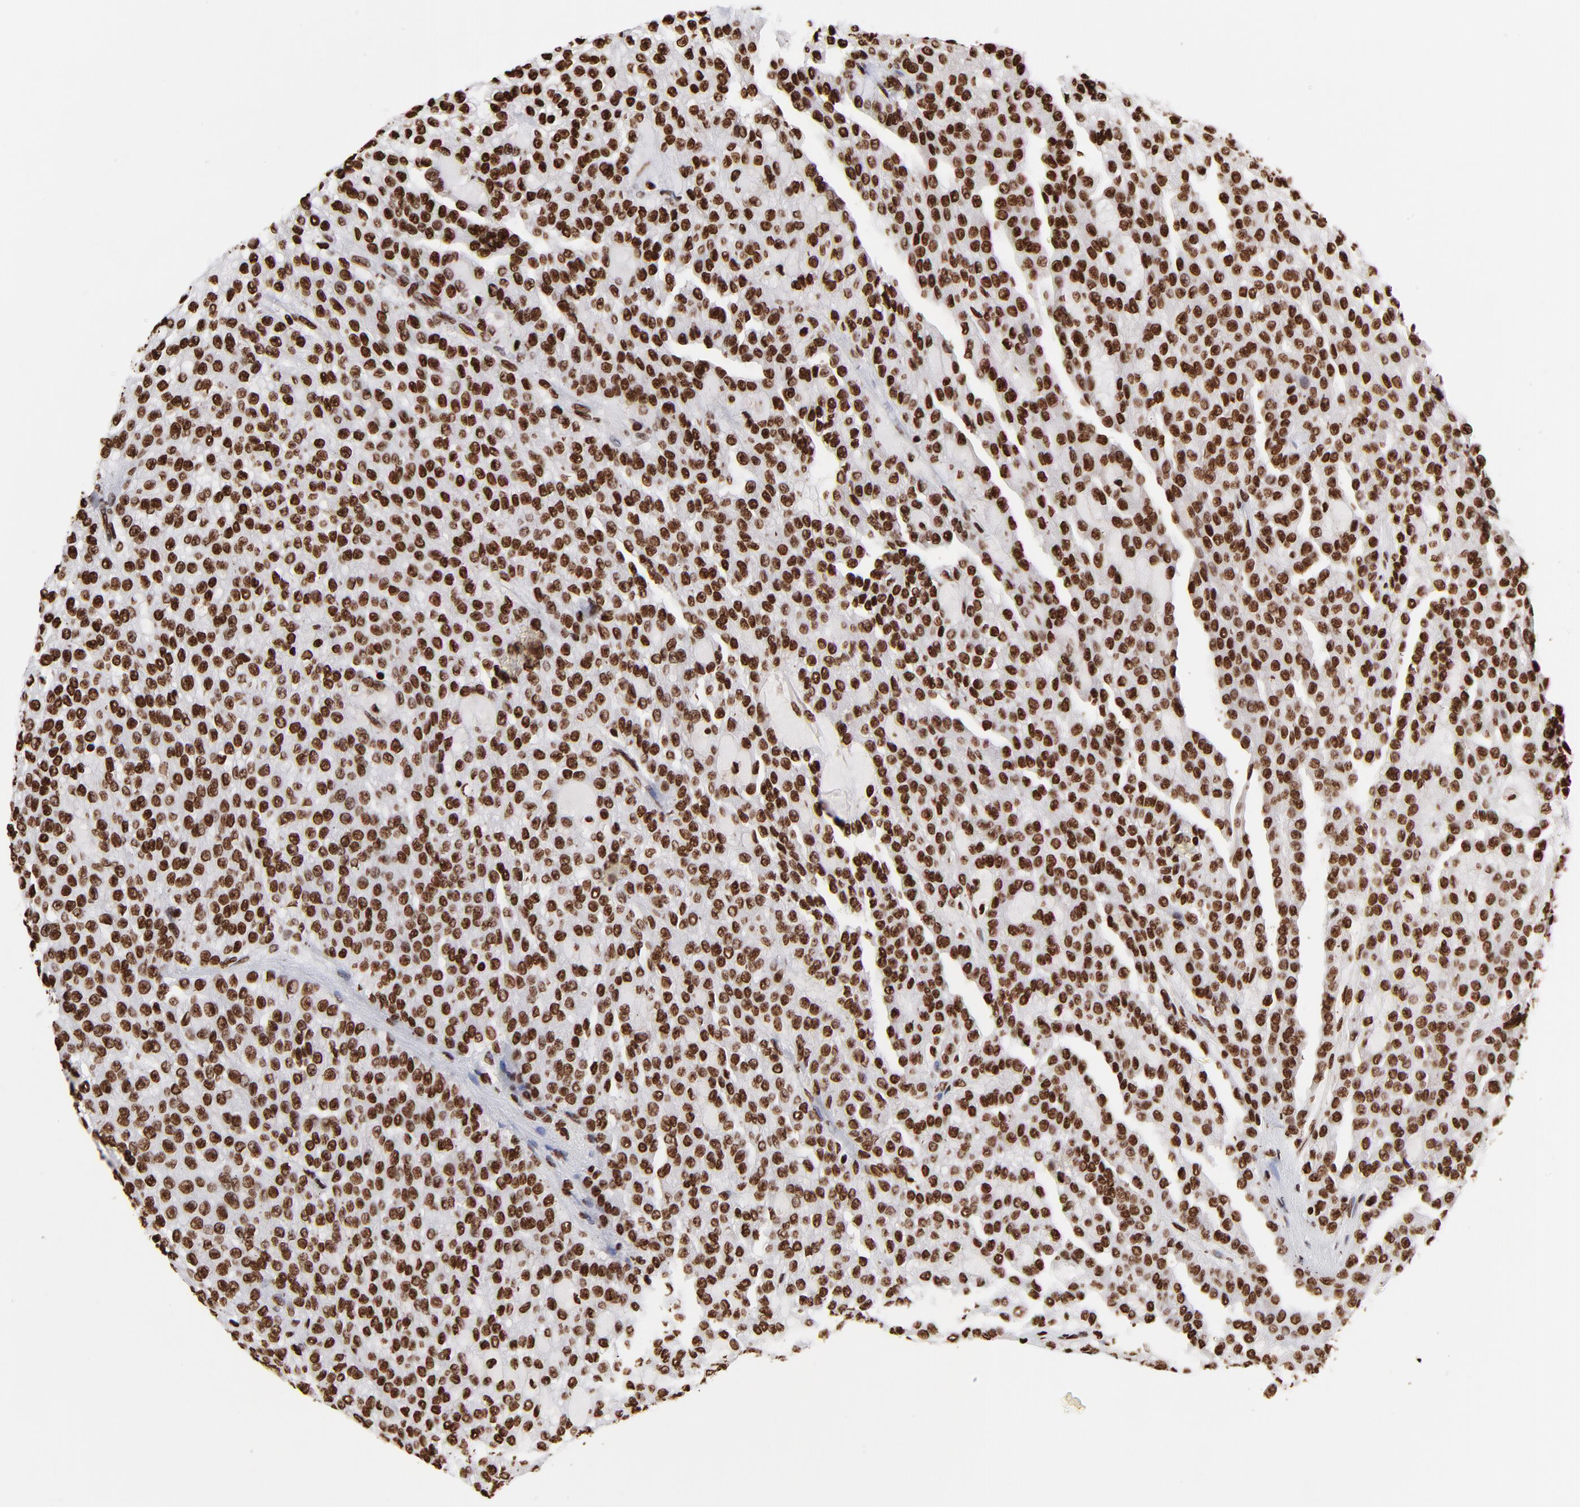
{"staining": {"intensity": "strong", "quantity": ">75%", "location": "nuclear"}, "tissue": "renal cancer", "cell_type": "Tumor cells", "image_type": "cancer", "snomed": [{"axis": "morphology", "description": "Adenocarcinoma, NOS"}, {"axis": "topography", "description": "Kidney"}], "caption": "Immunohistochemistry image of neoplastic tissue: human adenocarcinoma (renal) stained using immunohistochemistry (IHC) demonstrates high levels of strong protein expression localized specifically in the nuclear of tumor cells, appearing as a nuclear brown color.", "gene": "ZNF544", "patient": {"sex": "male", "age": 63}}